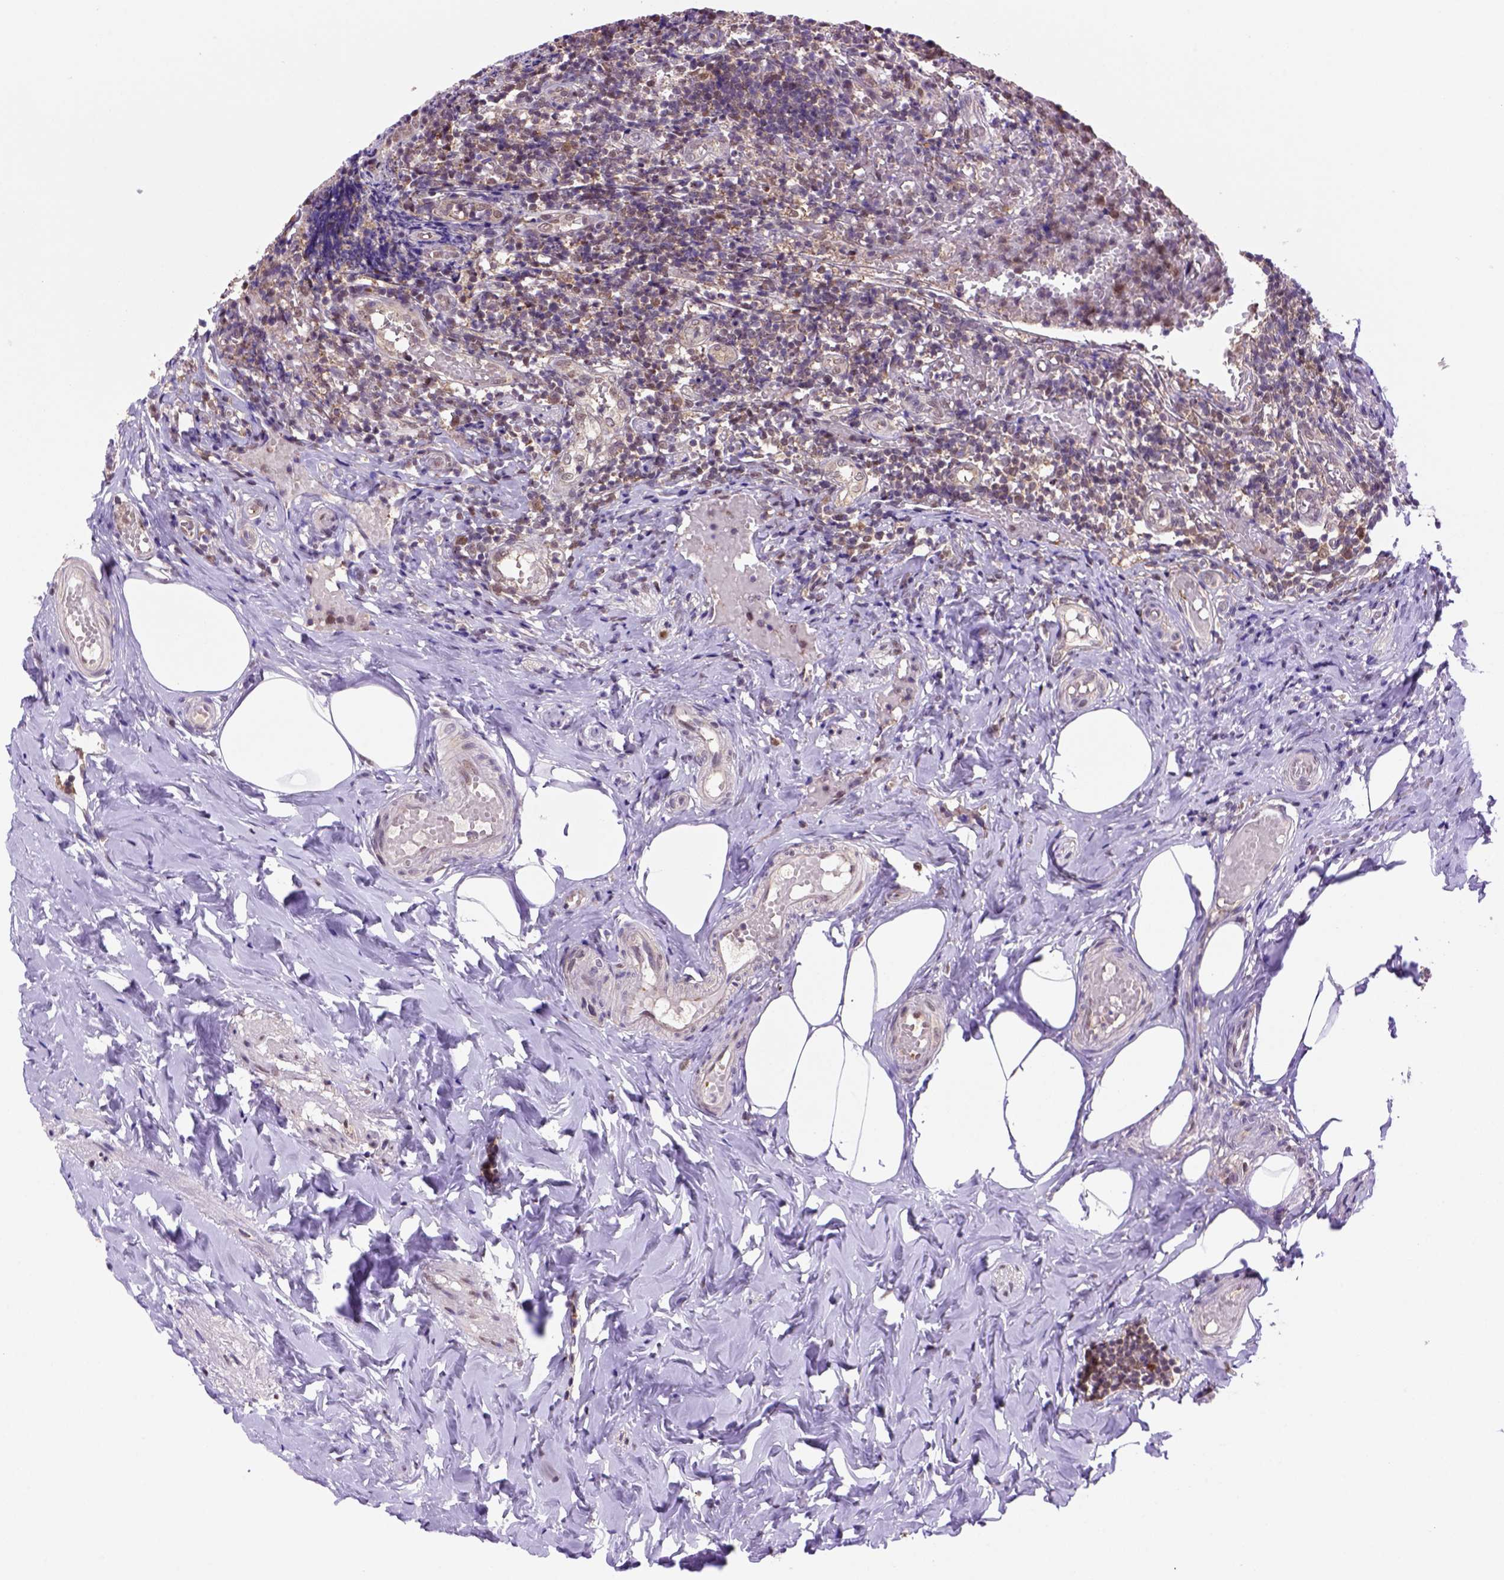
{"staining": {"intensity": "moderate", "quantity": ">75%", "location": "cytoplasmic/membranous,nuclear"}, "tissue": "appendix", "cell_type": "Glandular cells", "image_type": "normal", "snomed": [{"axis": "morphology", "description": "Normal tissue, NOS"}, {"axis": "topography", "description": "Appendix"}], "caption": "High-magnification brightfield microscopy of unremarkable appendix stained with DAB (brown) and counterstained with hematoxylin (blue). glandular cells exhibit moderate cytoplasmic/membranous,nuclear positivity is appreciated in approximately>75% of cells.", "gene": "PSMC2", "patient": {"sex": "female", "age": 32}}